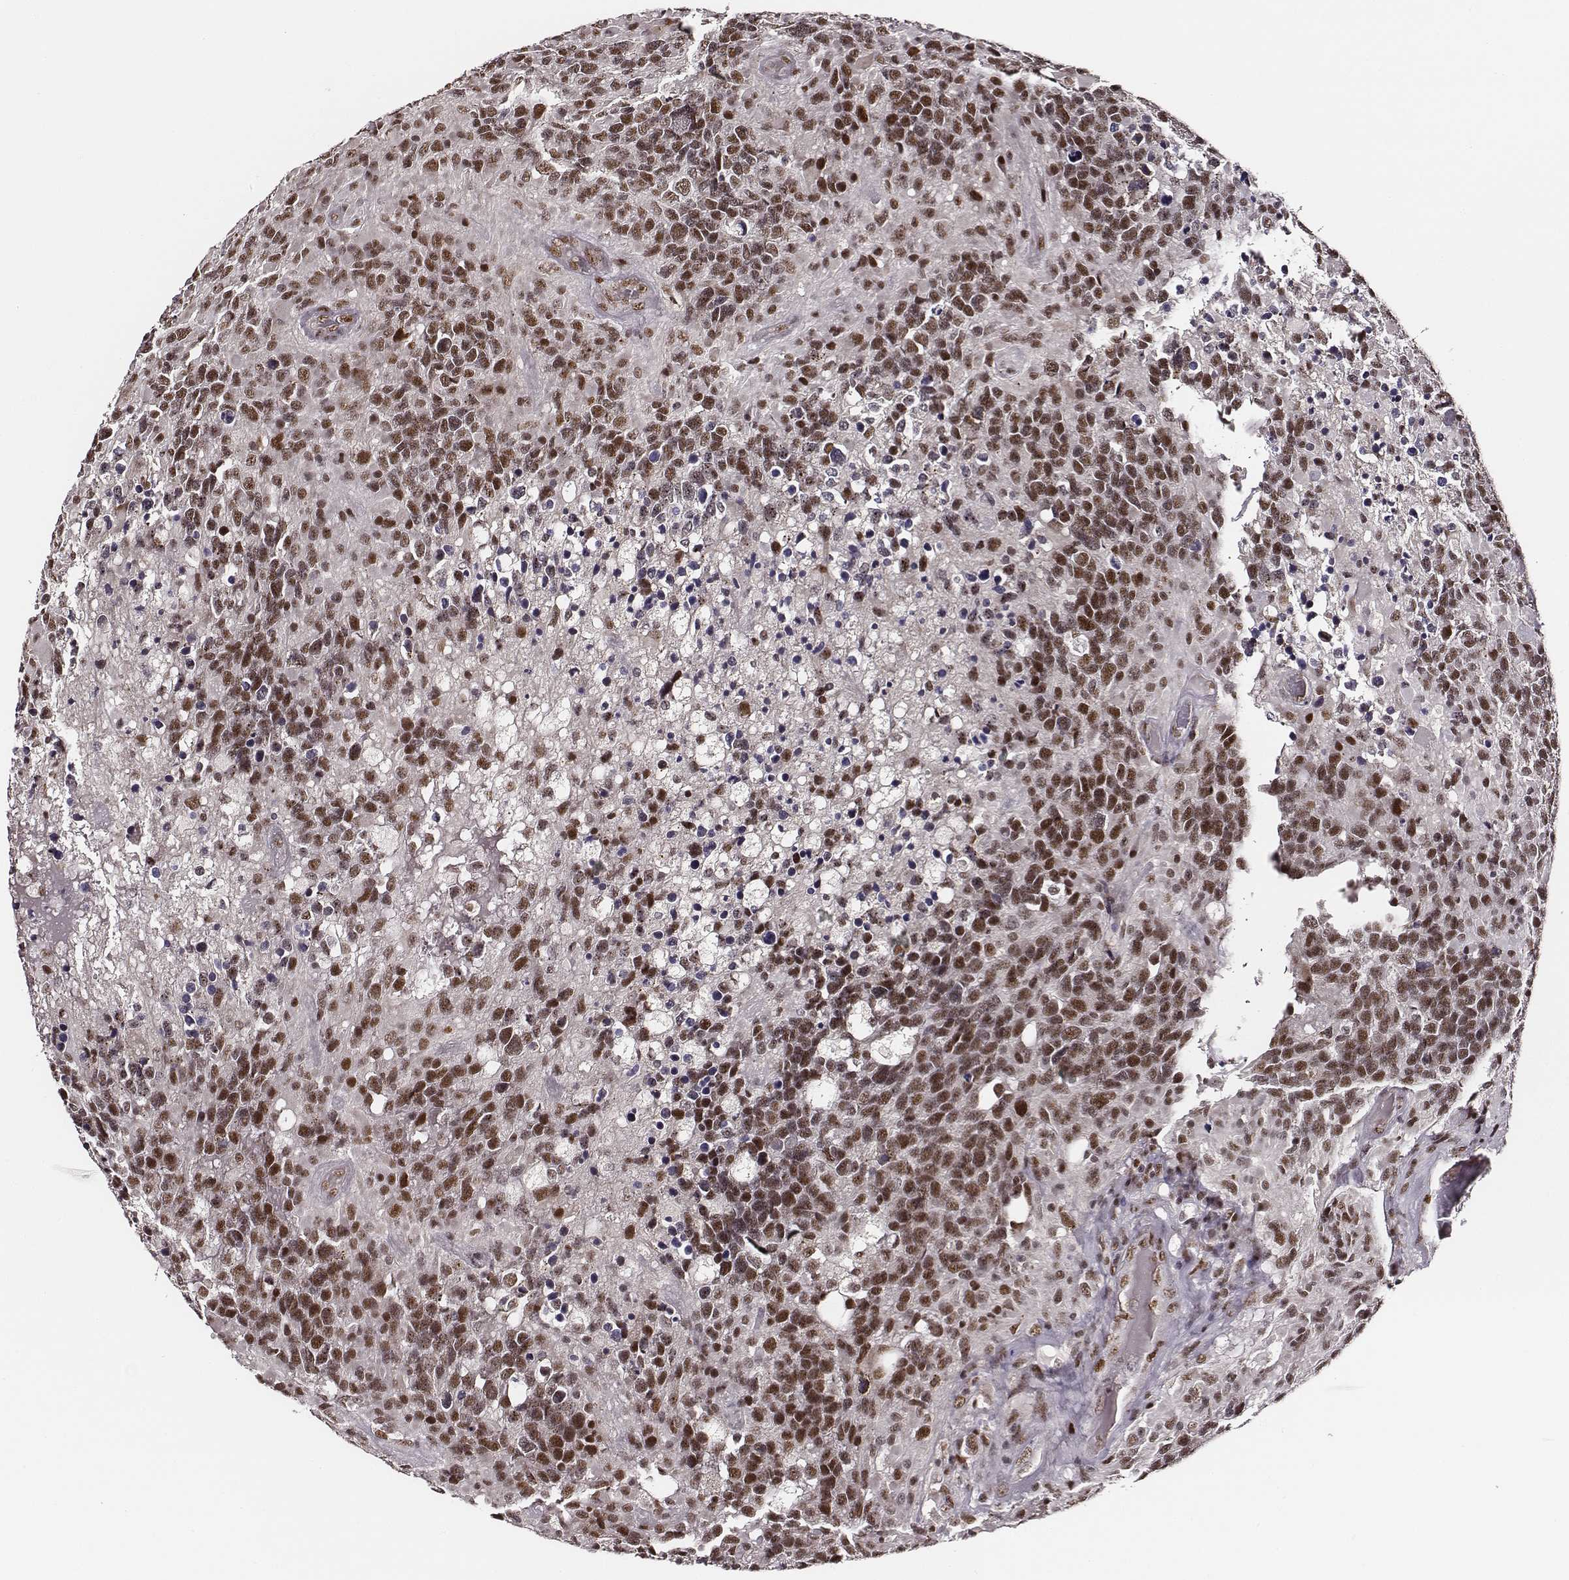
{"staining": {"intensity": "strong", "quantity": ">75%", "location": "nuclear"}, "tissue": "glioma", "cell_type": "Tumor cells", "image_type": "cancer", "snomed": [{"axis": "morphology", "description": "Glioma, malignant, High grade"}, {"axis": "topography", "description": "Brain"}], "caption": "The micrograph displays immunohistochemical staining of glioma. There is strong nuclear expression is identified in about >75% of tumor cells. The protein is shown in brown color, while the nuclei are stained blue.", "gene": "PPARA", "patient": {"sex": "female", "age": 40}}